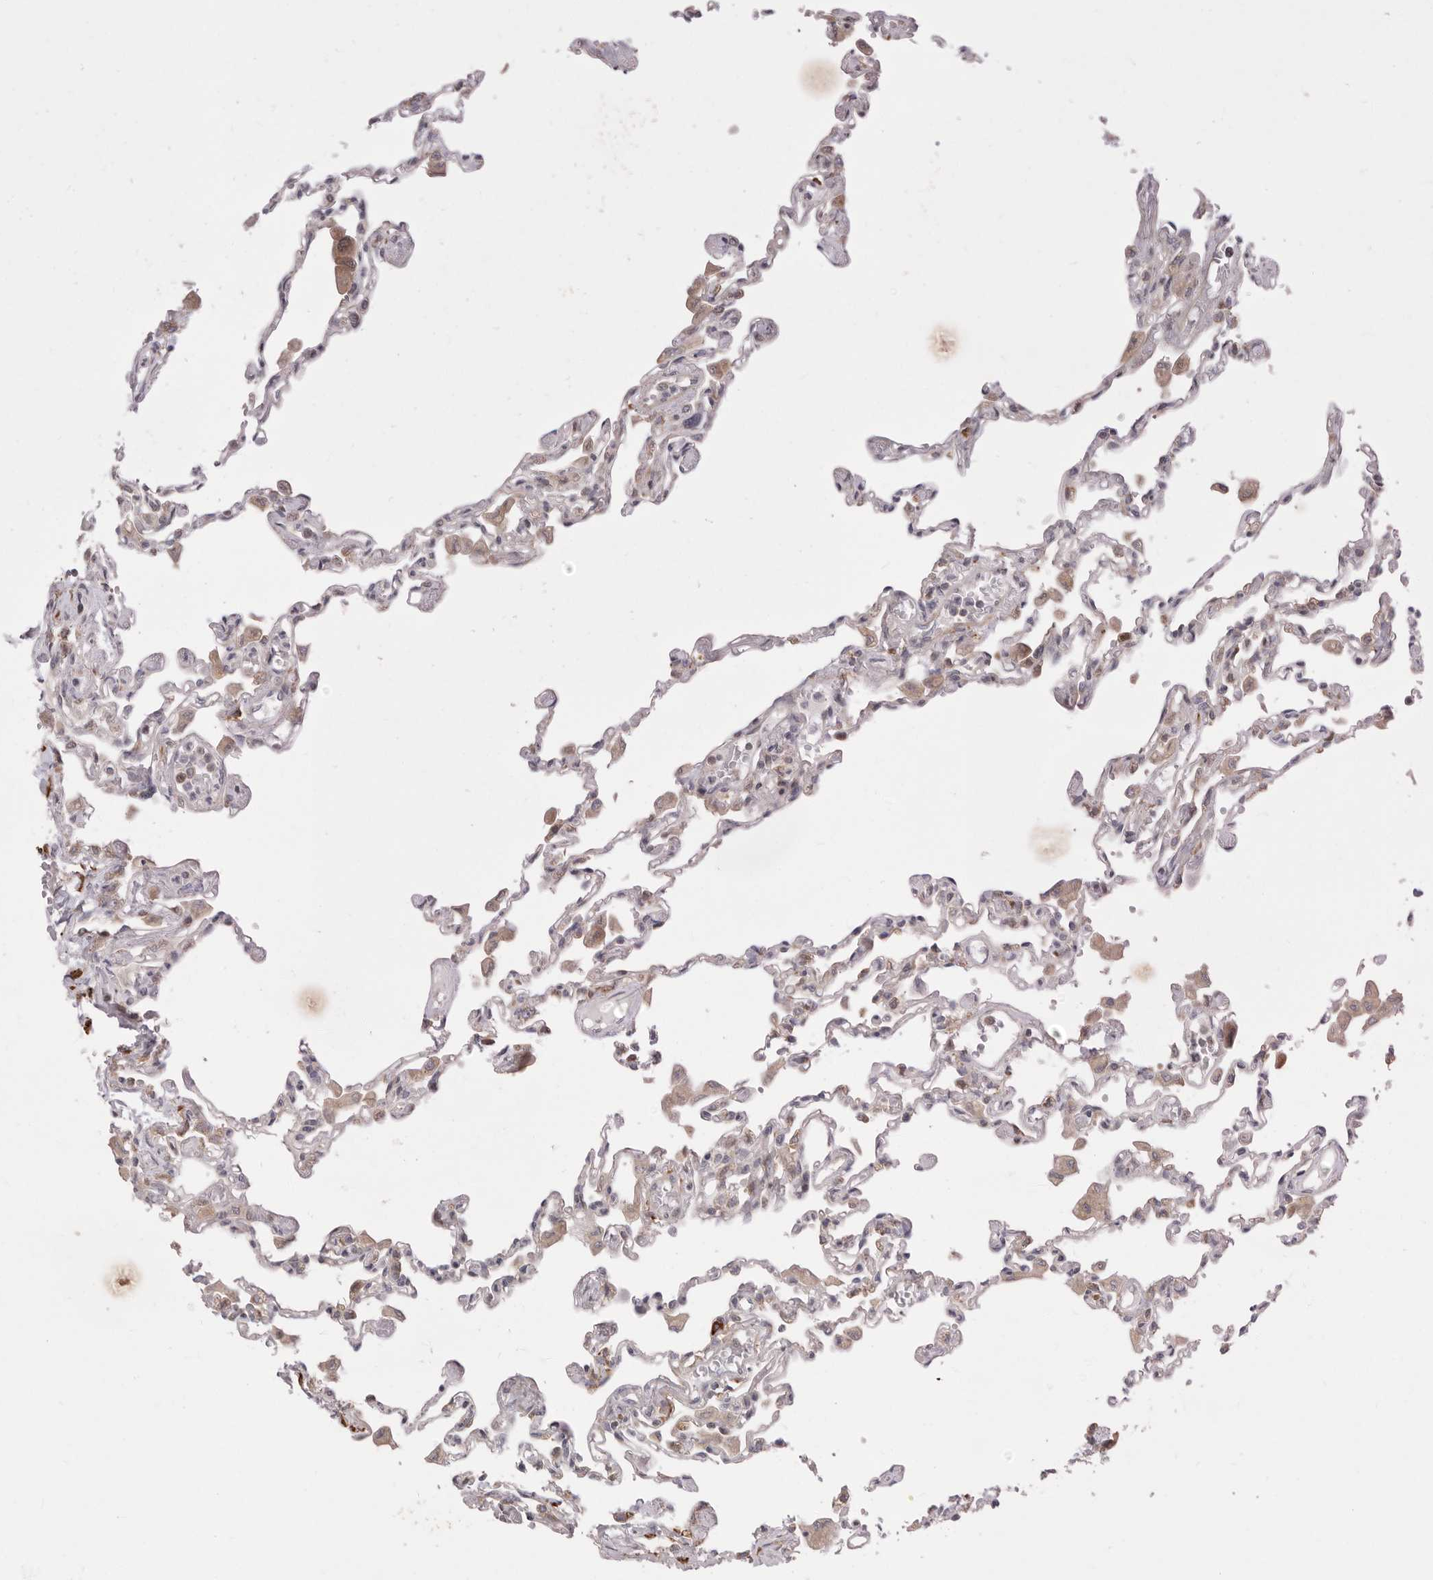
{"staining": {"intensity": "weak", "quantity": "25%-75%", "location": "cytoplasmic/membranous"}, "tissue": "lung", "cell_type": "Alveolar cells", "image_type": "normal", "snomed": [{"axis": "morphology", "description": "Normal tissue, NOS"}, {"axis": "topography", "description": "Bronchus"}, {"axis": "topography", "description": "Lung"}], "caption": "Weak cytoplasmic/membranous protein positivity is appreciated in approximately 25%-75% of alveolar cells in lung. Ihc stains the protein in brown and the nuclei are stained blue.", "gene": "USH1C", "patient": {"sex": "female", "age": 49}}